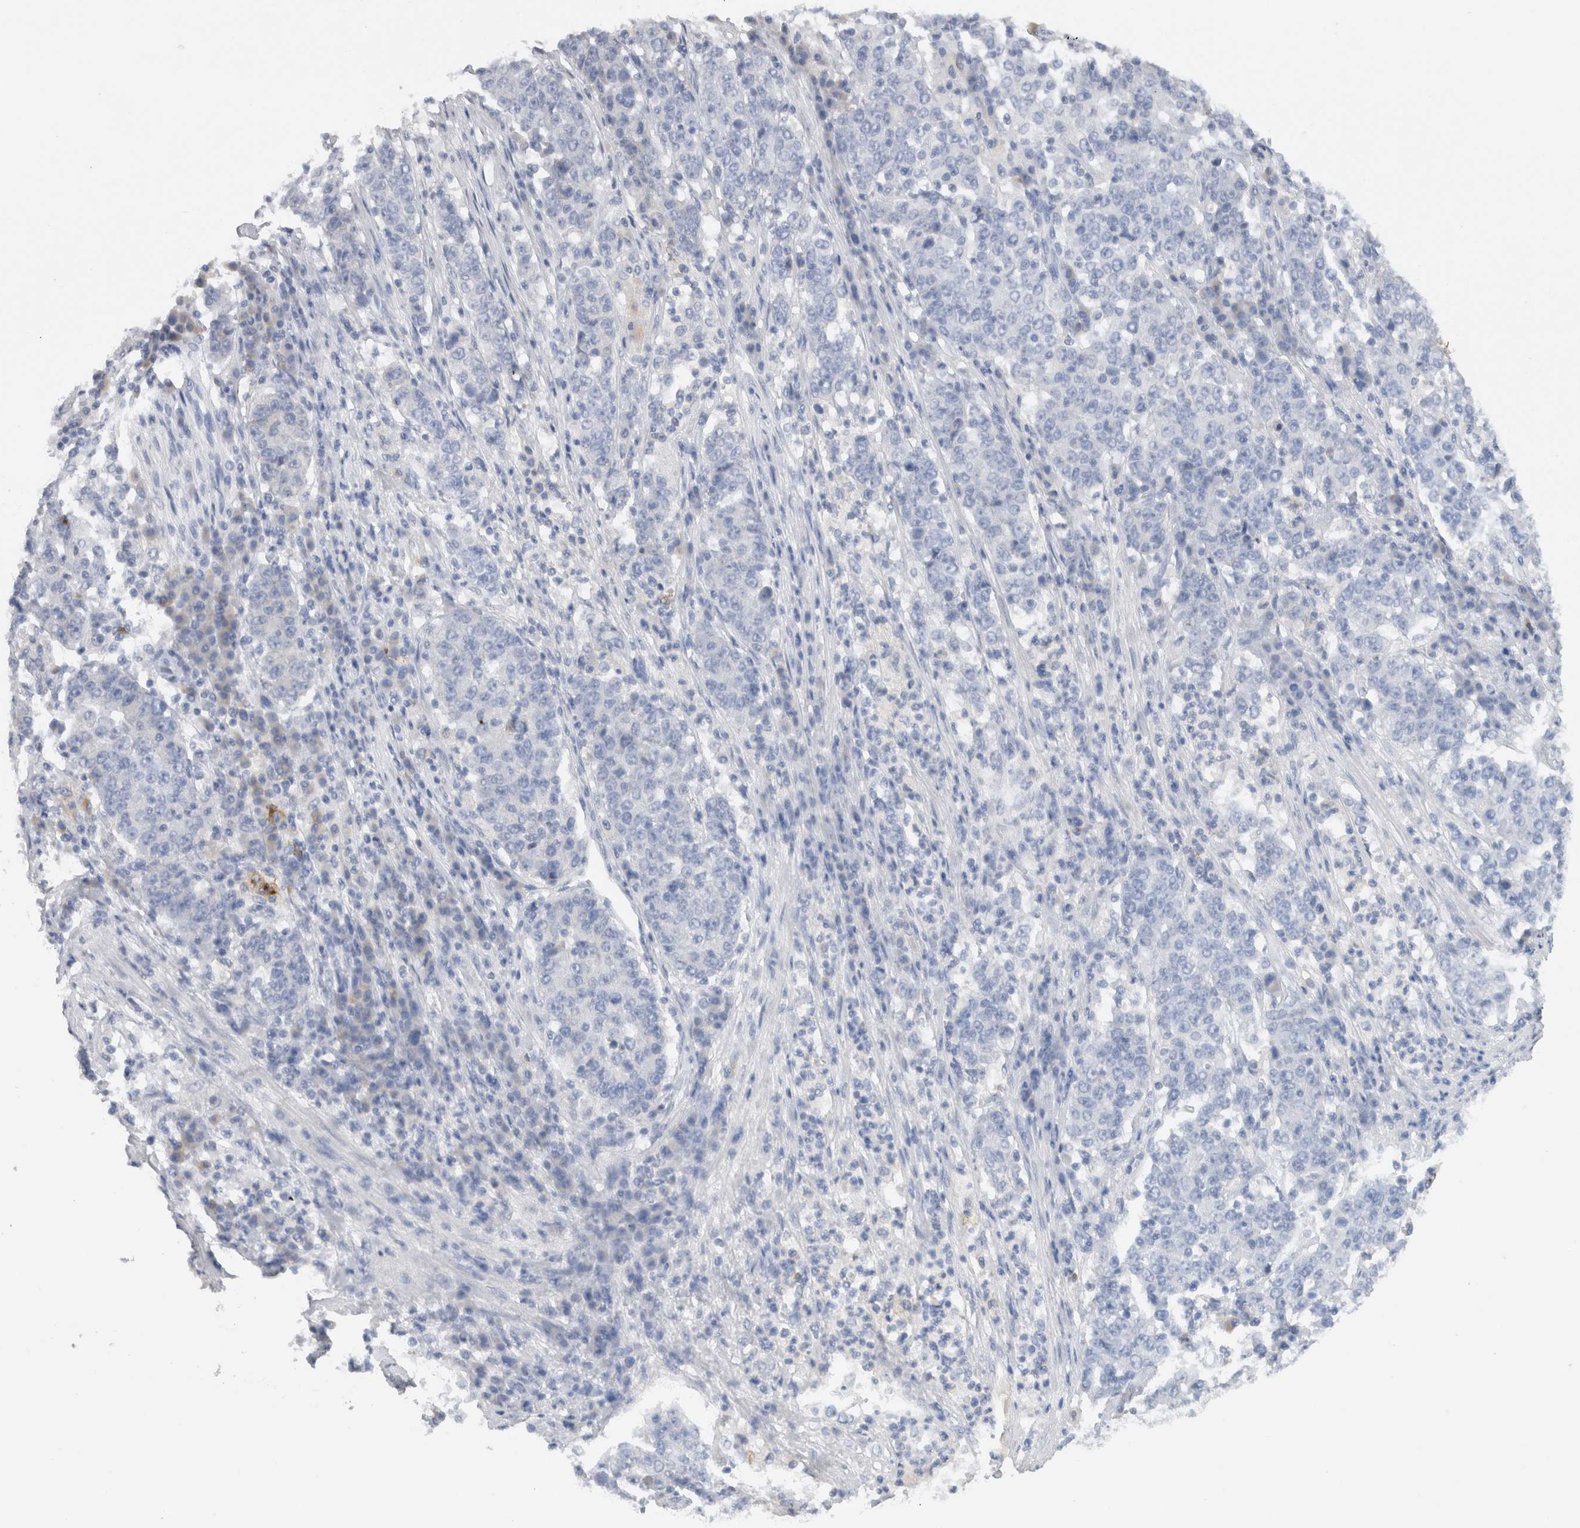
{"staining": {"intensity": "negative", "quantity": "none", "location": "none"}, "tissue": "stomach cancer", "cell_type": "Tumor cells", "image_type": "cancer", "snomed": [{"axis": "morphology", "description": "Adenocarcinoma, NOS"}, {"axis": "topography", "description": "Stomach"}], "caption": "An image of human stomach adenocarcinoma is negative for staining in tumor cells.", "gene": "LAMP3", "patient": {"sex": "male", "age": 59}}